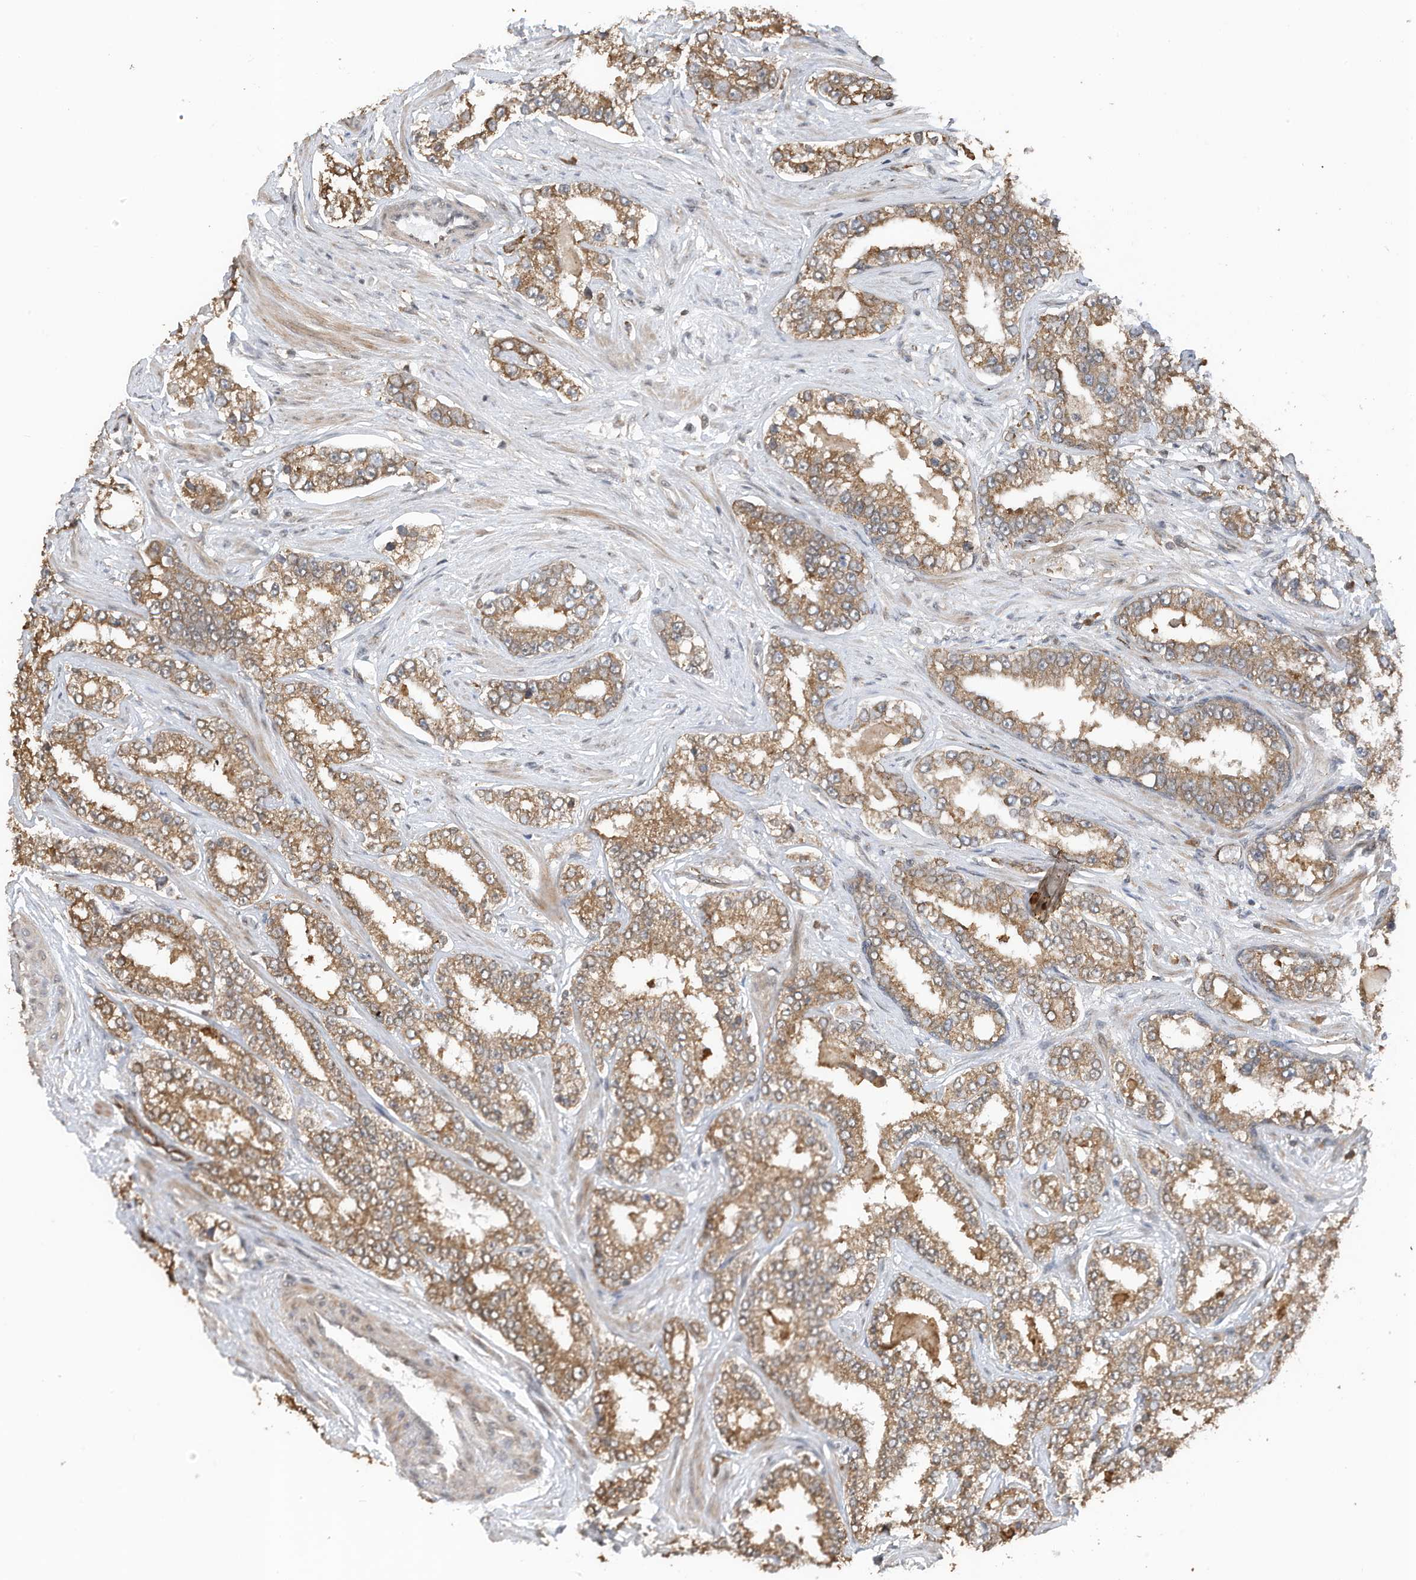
{"staining": {"intensity": "moderate", "quantity": ">75%", "location": "cytoplasmic/membranous"}, "tissue": "prostate cancer", "cell_type": "Tumor cells", "image_type": "cancer", "snomed": [{"axis": "morphology", "description": "Normal tissue, NOS"}, {"axis": "morphology", "description": "Adenocarcinoma, High grade"}, {"axis": "topography", "description": "Prostate"}], "caption": "Tumor cells exhibit medium levels of moderate cytoplasmic/membranous positivity in about >75% of cells in human prostate adenocarcinoma (high-grade).", "gene": "ERLEC1", "patient": {"sex": "male", "age": 83}}